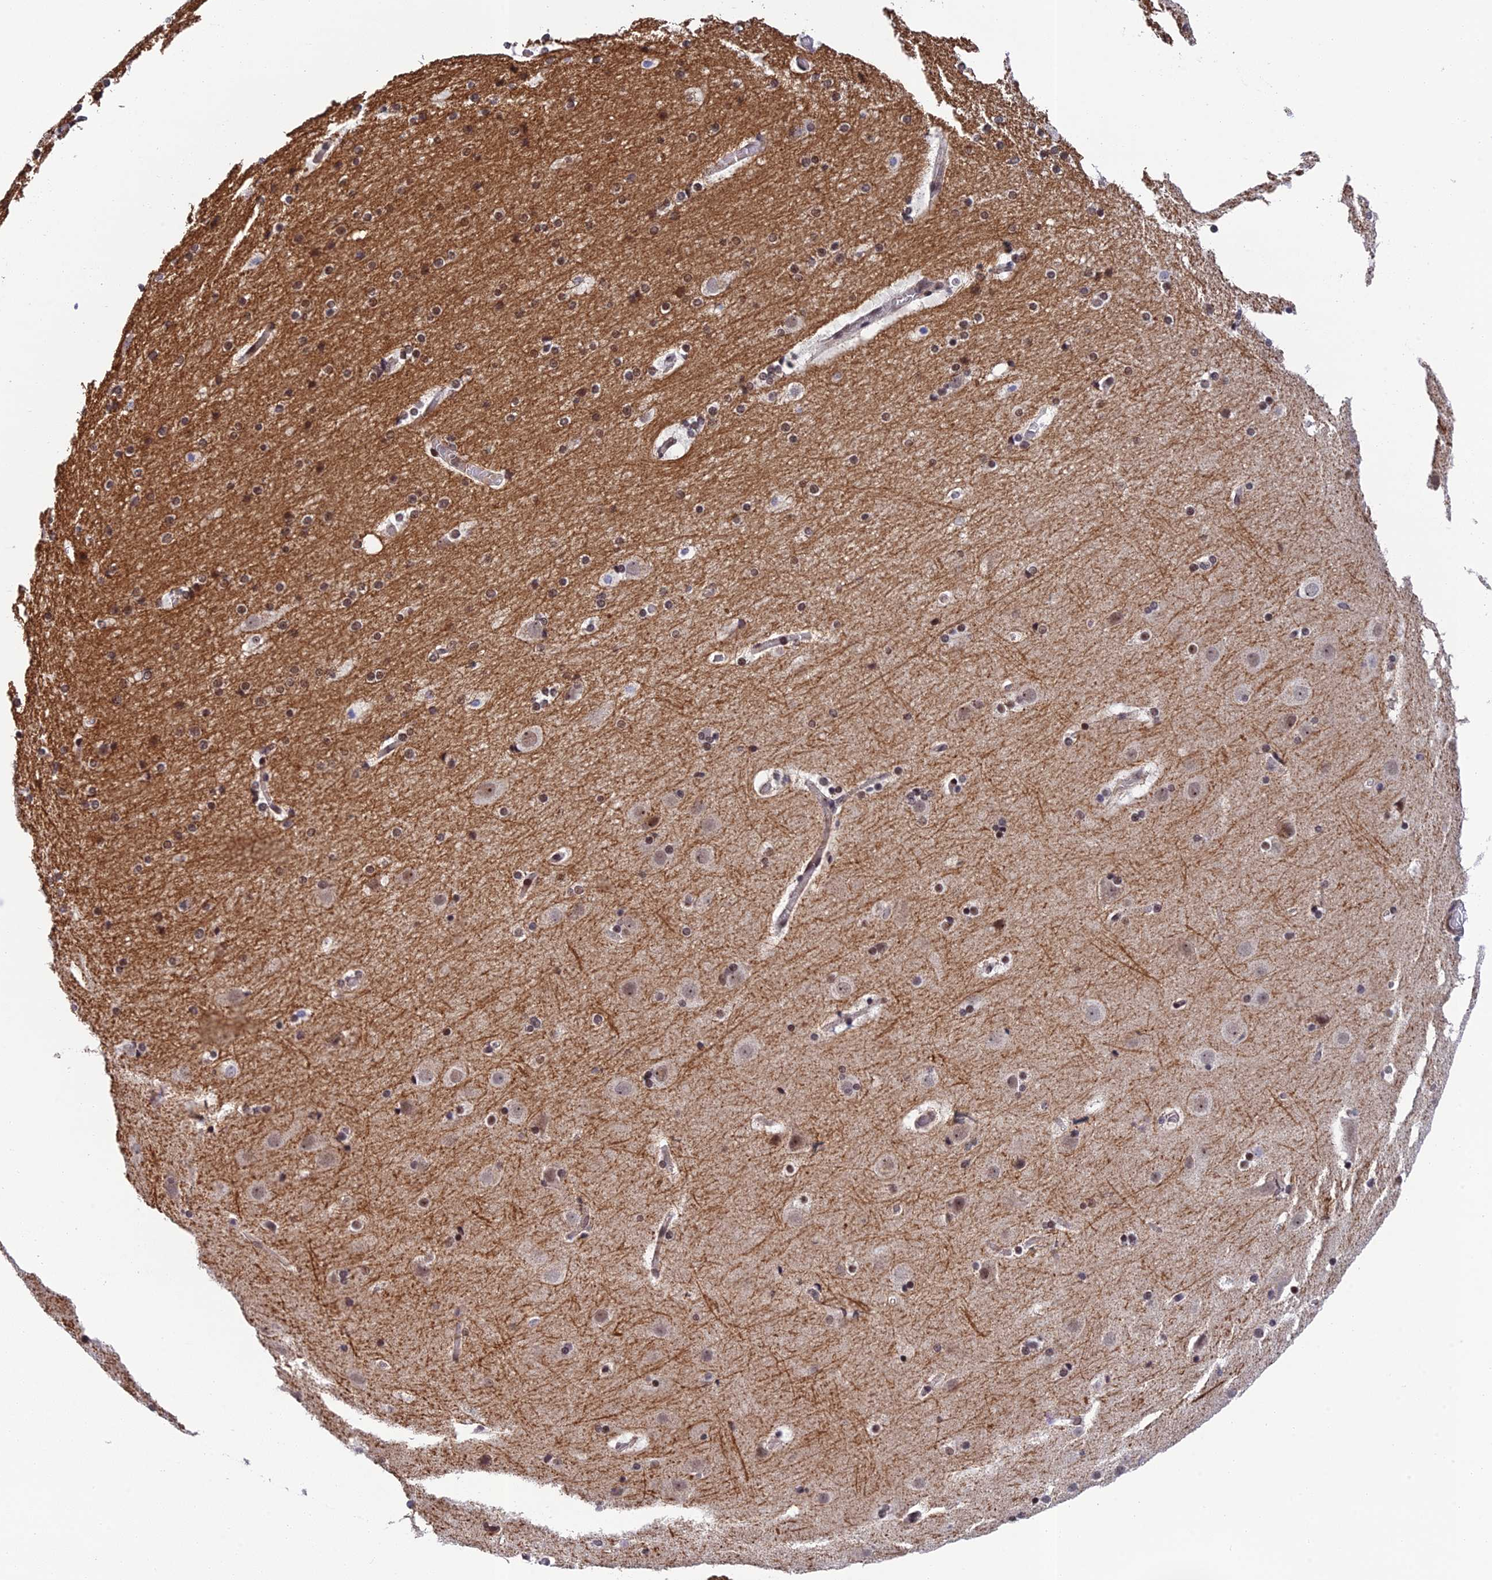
{"staining": {"intensity": "weak", "quantity": ">75%", "location": "cytoplasmic/membranous"}, "tissue": "cerebral cortex", "cell_type": "Endothelial cells", "image_type": "normal", "snomed": [{"axis": "morphology", "description": "Normal tissue, NOS"}, {"axis": "topography", "description": "Cerebral cortex"}], "caption": "Benign cerebral cortex demonstrates weak cytoplasmic/membranous positivity in approximately >75% of endothelial cells The protein is stained brown, and the nuclei are stained in blue (DAB IHC with brightfield microscopy, high magnification)..", "gene": "REXO1", "patient": {"sex": "male", "age": 57}}